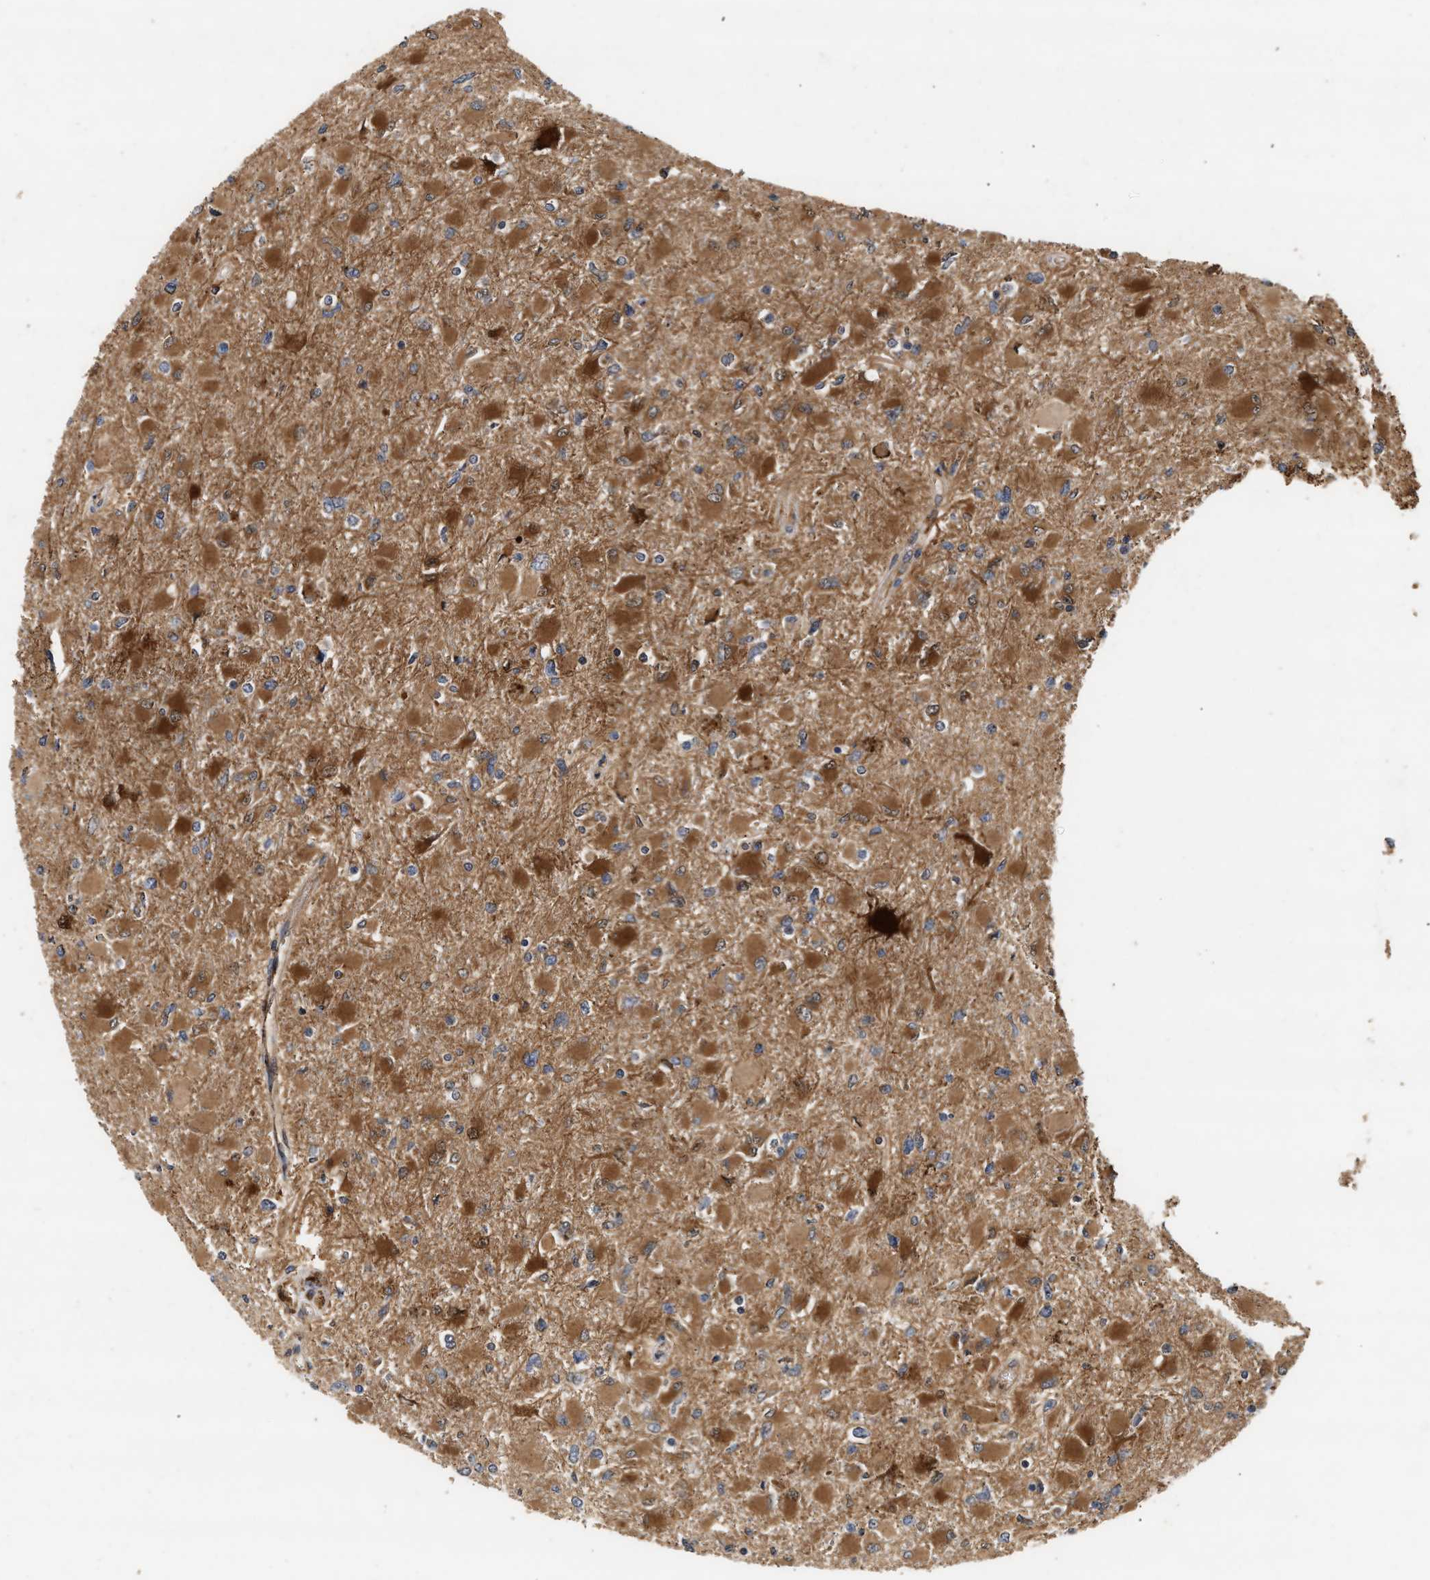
{"staining": {"intensity": "moderate", "quantity": "25%-75%", "location": "cytoplasmic/membranous"}, "tissue": "glioma", "cell_type": "Tumor cells", "image_type": "cancer", "snomed": [{"axis": "morphology", "description": "Glioma, malignant, High grade"}, {"axis": "topography", "description": "Cerebral cortex"}], "caption": "DAB immunohistochemical staining of human glioma displays moderate cytoplasmic/membranous protein expression in approximately 25%-75% of tumor cells.", "gene": "PLCD1", "patient": {"sex": "female", "age": 36}}